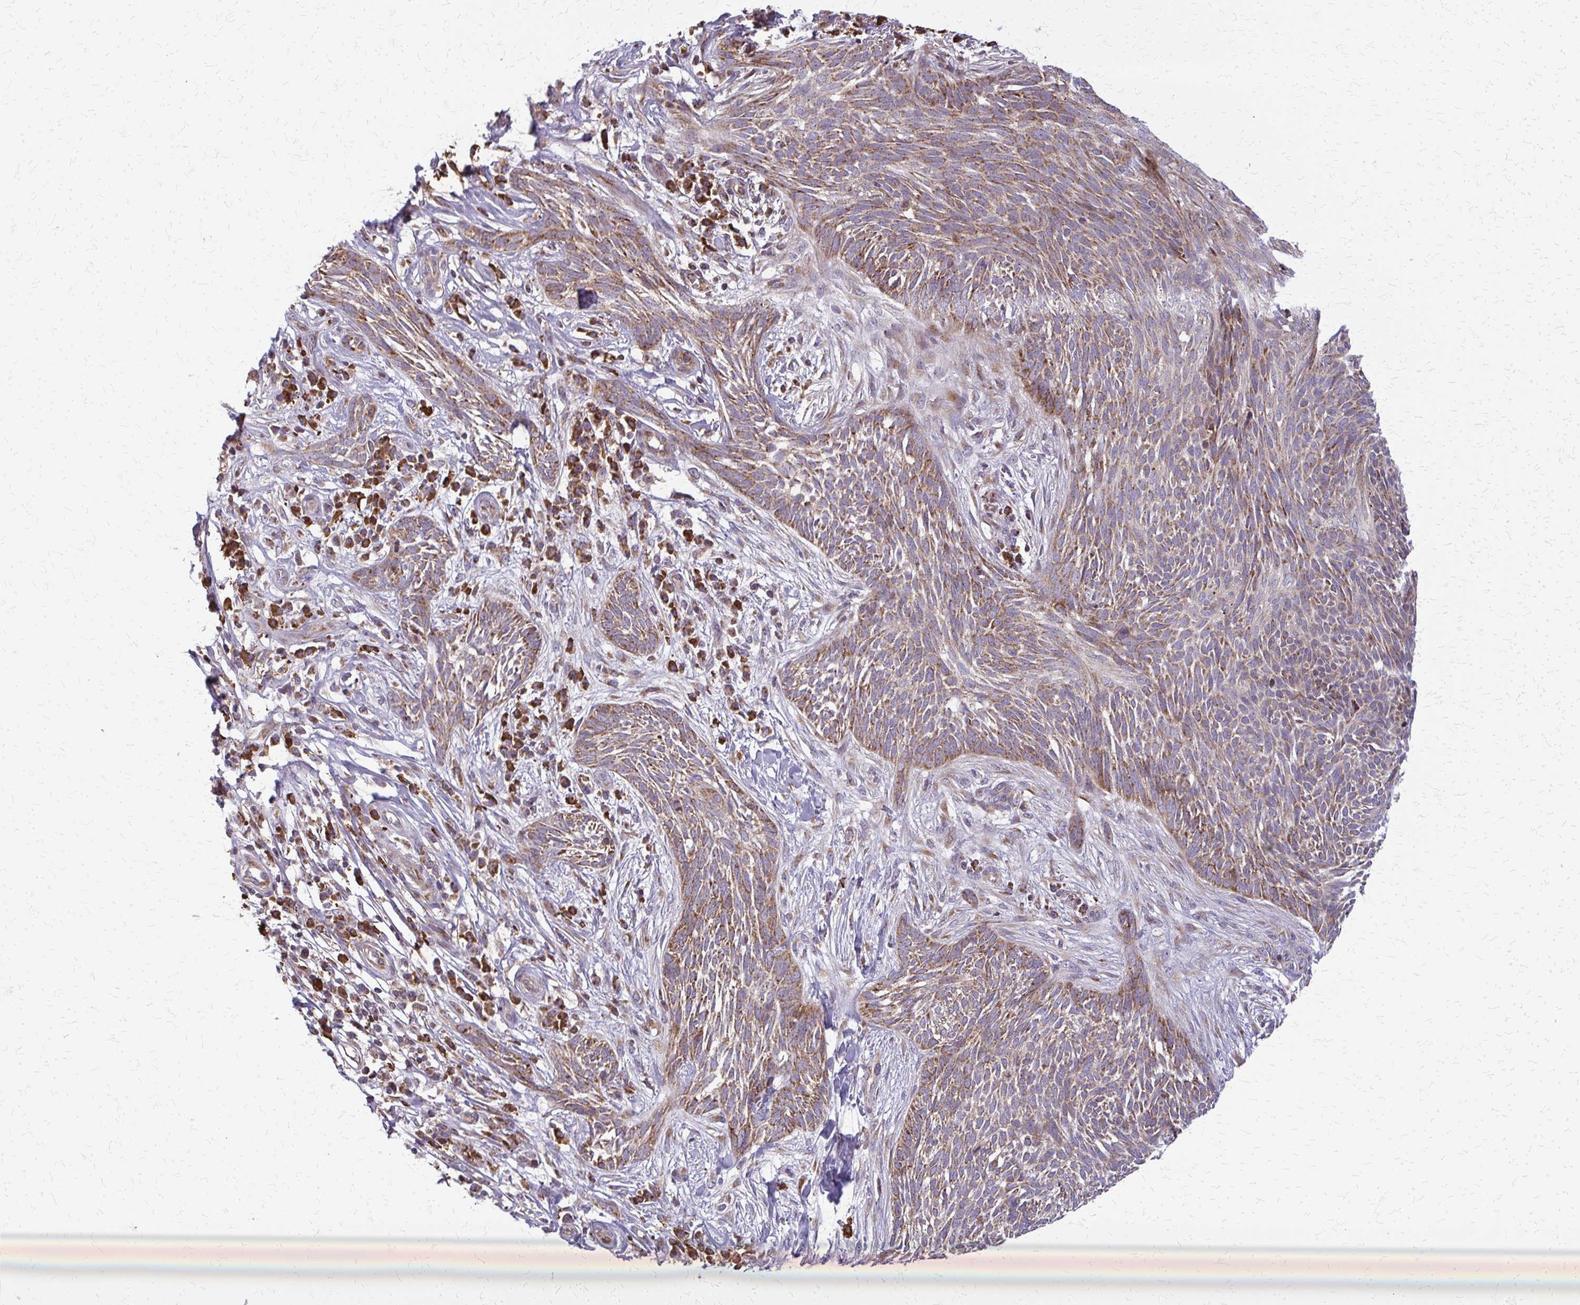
{"staining": {"intensity": "moderate", "quantity": ">75%", "location": "cytoplasmic/membranous"}, "tissue": "skin cancer", "cell_type": "Tumor cells", "image_type": "cancer", "snomed": [{"axis": "morphology", "description": "Basal cell carcinoma"}, {"axis": "topography", "description": "Skin"}, {"axis": "topography", "description": "Skin, foot"}], "caption": "Skin cancer stained with a protein marker demonstrates moderate staining in tumor cells.", "gene": "MCCC1", "patient": {"sex": "female", "age": 86}}